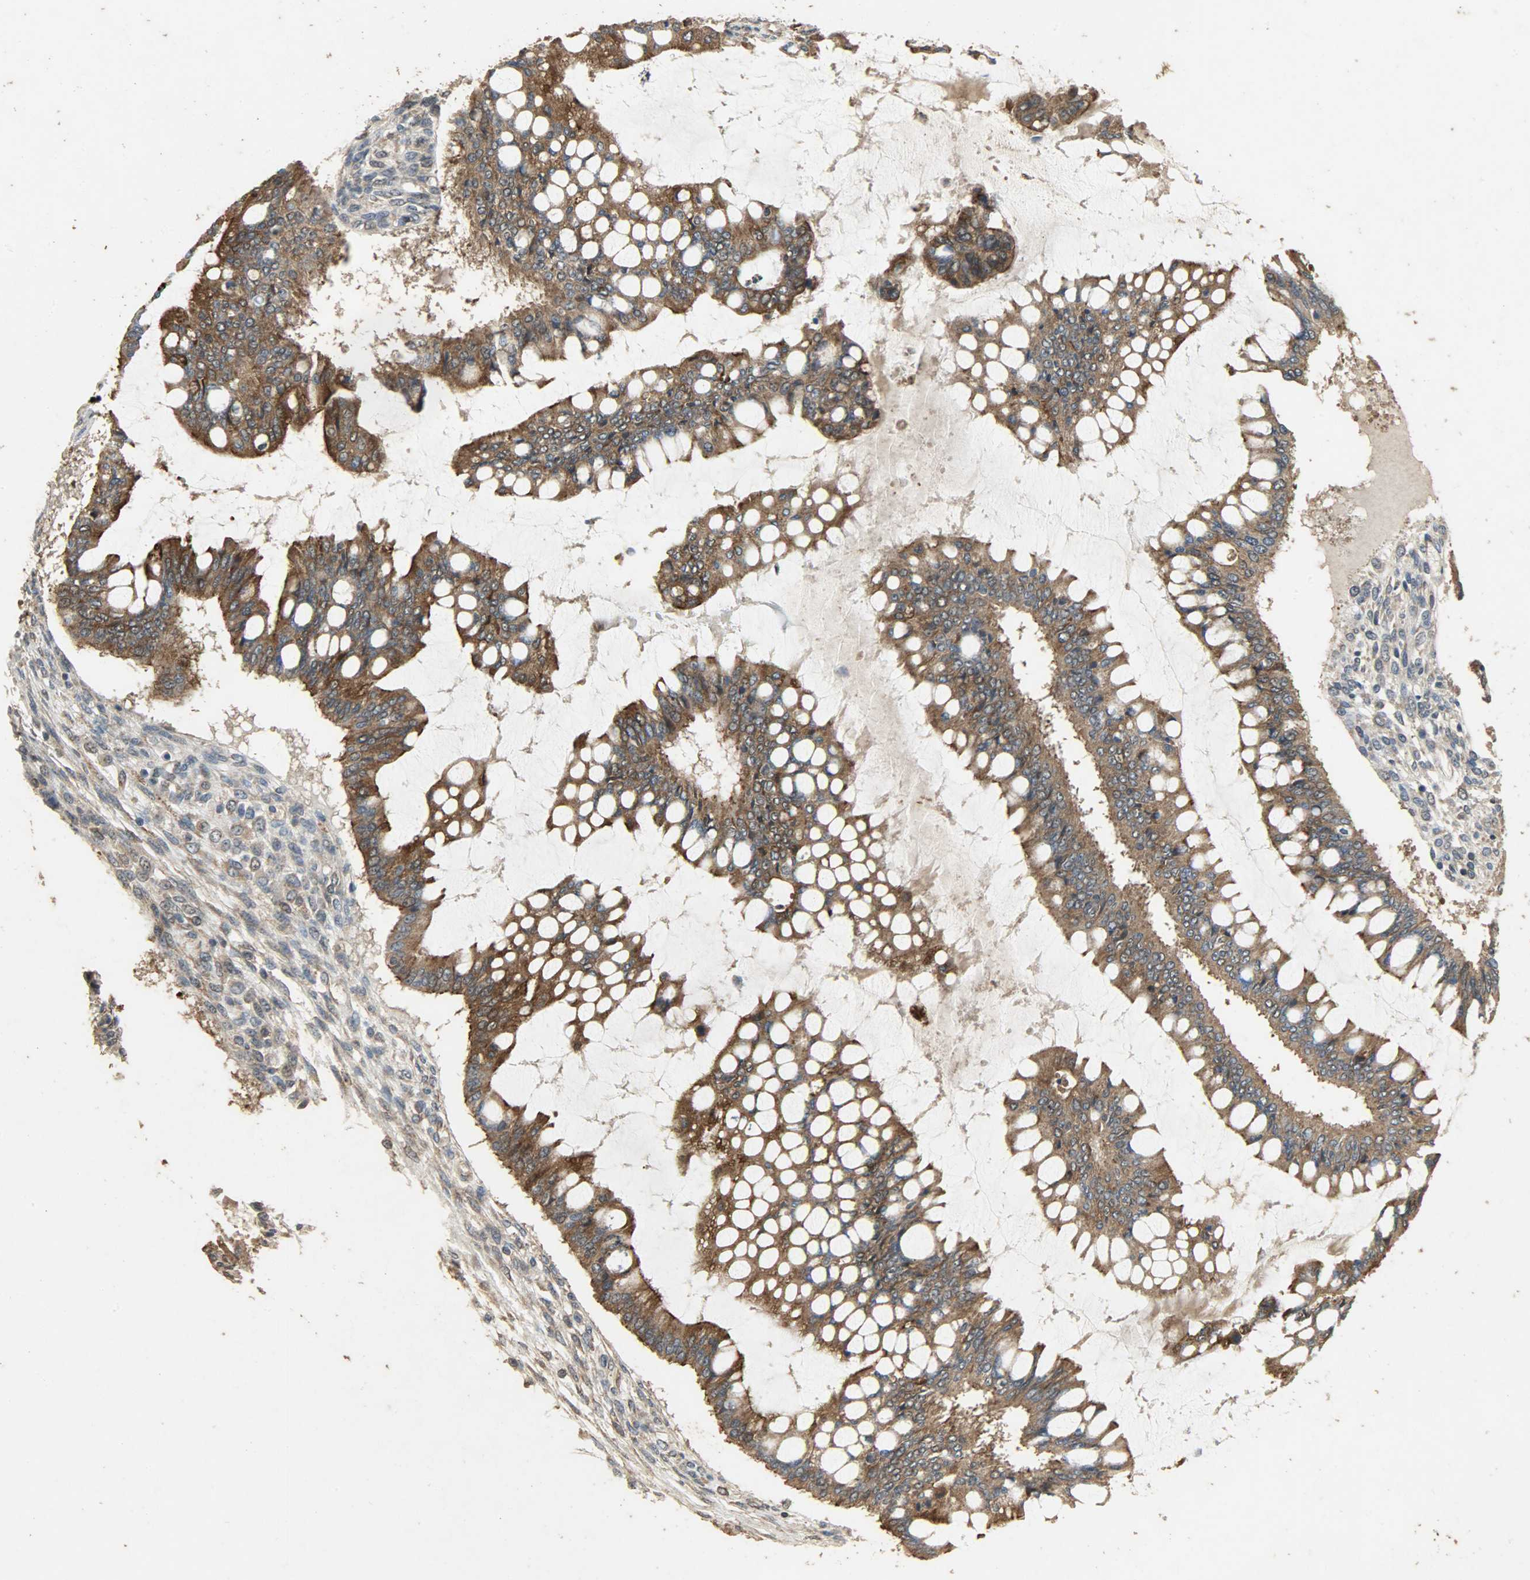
{"staining": {"intensity": "moderate", "quantity": ">75%", "location": "cytoplasmic/membranous"}, "tissue": "ovarian cancer", "cell_type": "Tumor cells", "image_type": "cancer", "snomed": [{"axis": "morphology", "description": "Cystadenocarcinoma, mucinous, NOS"}, {"axis": "topography", "description": "Ovary"}], "caption": "Immunohistochemistry (IHC) image of neoplastic tissue: ovarian mucinous cystadenocarcinoma stained using immunohistochemistry (IHC) displays medium levels of moderate protein expression localized specifically in the cytoplasmic/membranous of tumor cells, appearing as a cytoplasmic/membranous brown color.", "gene": "CDKN2C", "patient": {"sex": "female", "age": 73}}